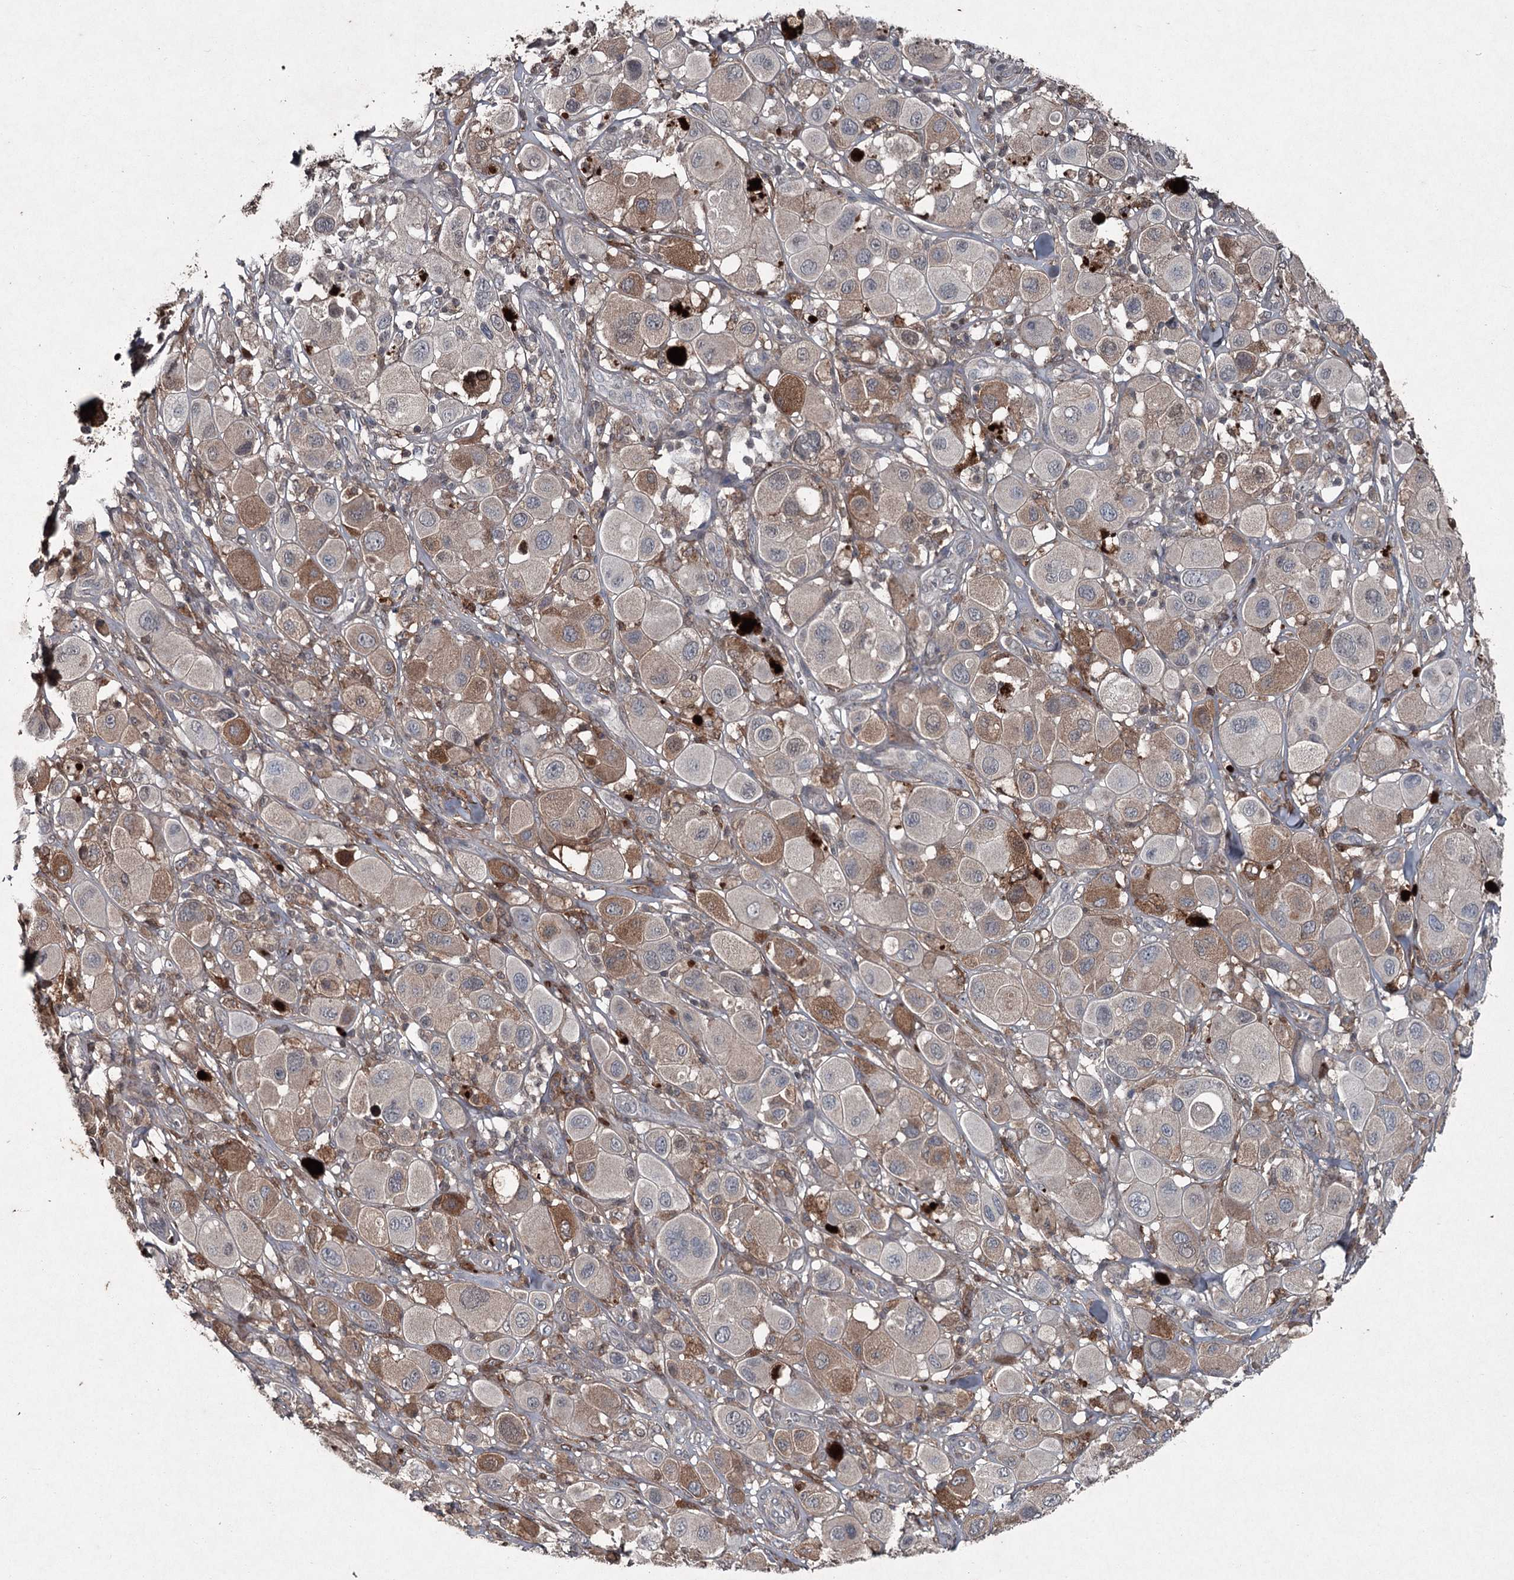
{"staining": {"intensity": "moderate", "quantity": "<25%", "location": "cytoplasmic/membranous"}, "tissue": "melanoma", "cell_type": "Tumor cells", "image_type": "cancer", "snomed": [{"axis": "morphology", "description": "Malignant melanoma, Metastatic site"}, {"axis": "topography", "description": "Skin"}], "caption": "IHC (DAB) staining of human melanoma demonstrates moderate cytoplasmic/membranous protein staining in about <25% of tumor cells.", "gene": "PGLYRP2", "patient": {"sex": "male", "age": 41}}